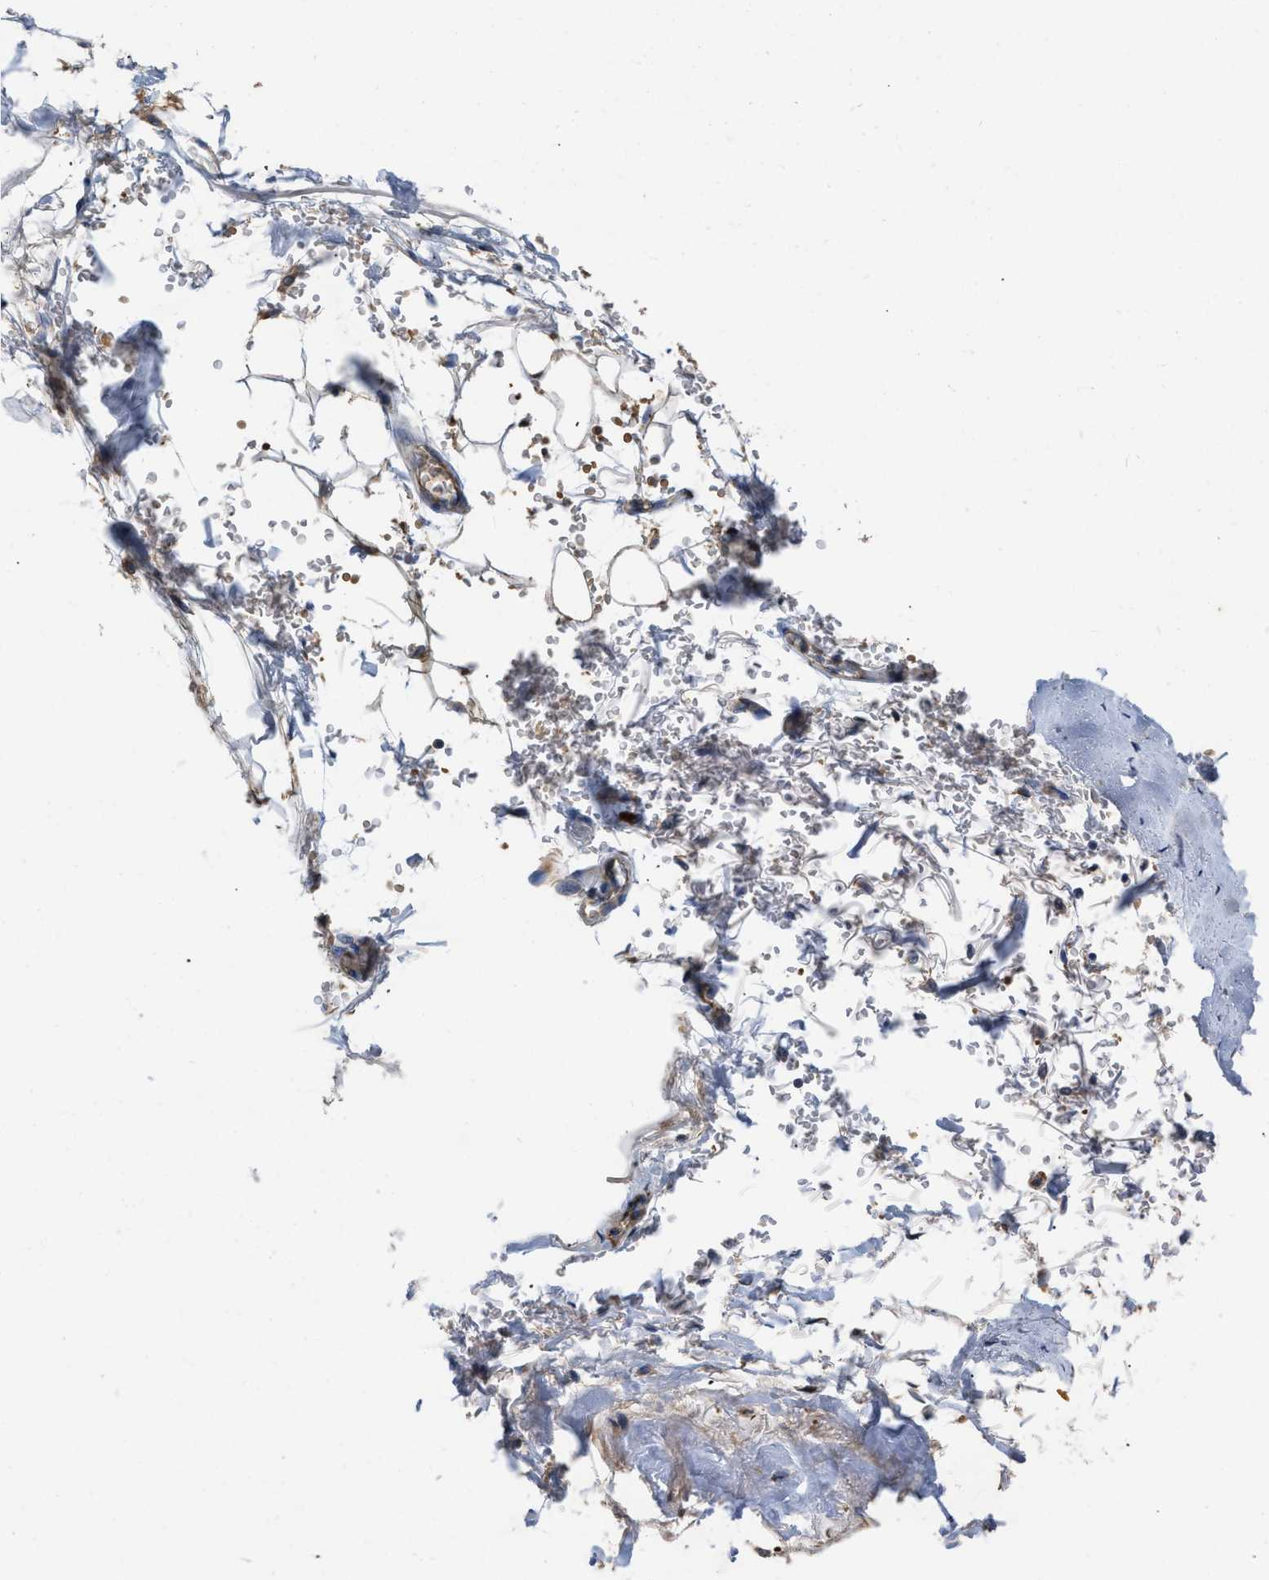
{"staining": {"intensity": "moderate", "quantity": ">75%", "location": "cytoplasmic/membranous"}, "tissue": "adipose tissue", "cell_type": "Adipocytes", "image_type": "normal", "snomed": [{"axis": "morphology", "description": "Normal tissue, NOS"}, {"axis": "topography", "description": "Cartilage tissue"}, {"axis": "topography", "description": "Lung"}], "caption": "A micrograph showing moderate cytoplasmic/membranous staining in about >75% of adipocytes in benign adipose tissue, as visualized by brown immunohistochemical staining.", "gene": "SLC4A11", "patient": {"sex": "female", "age": 77}}